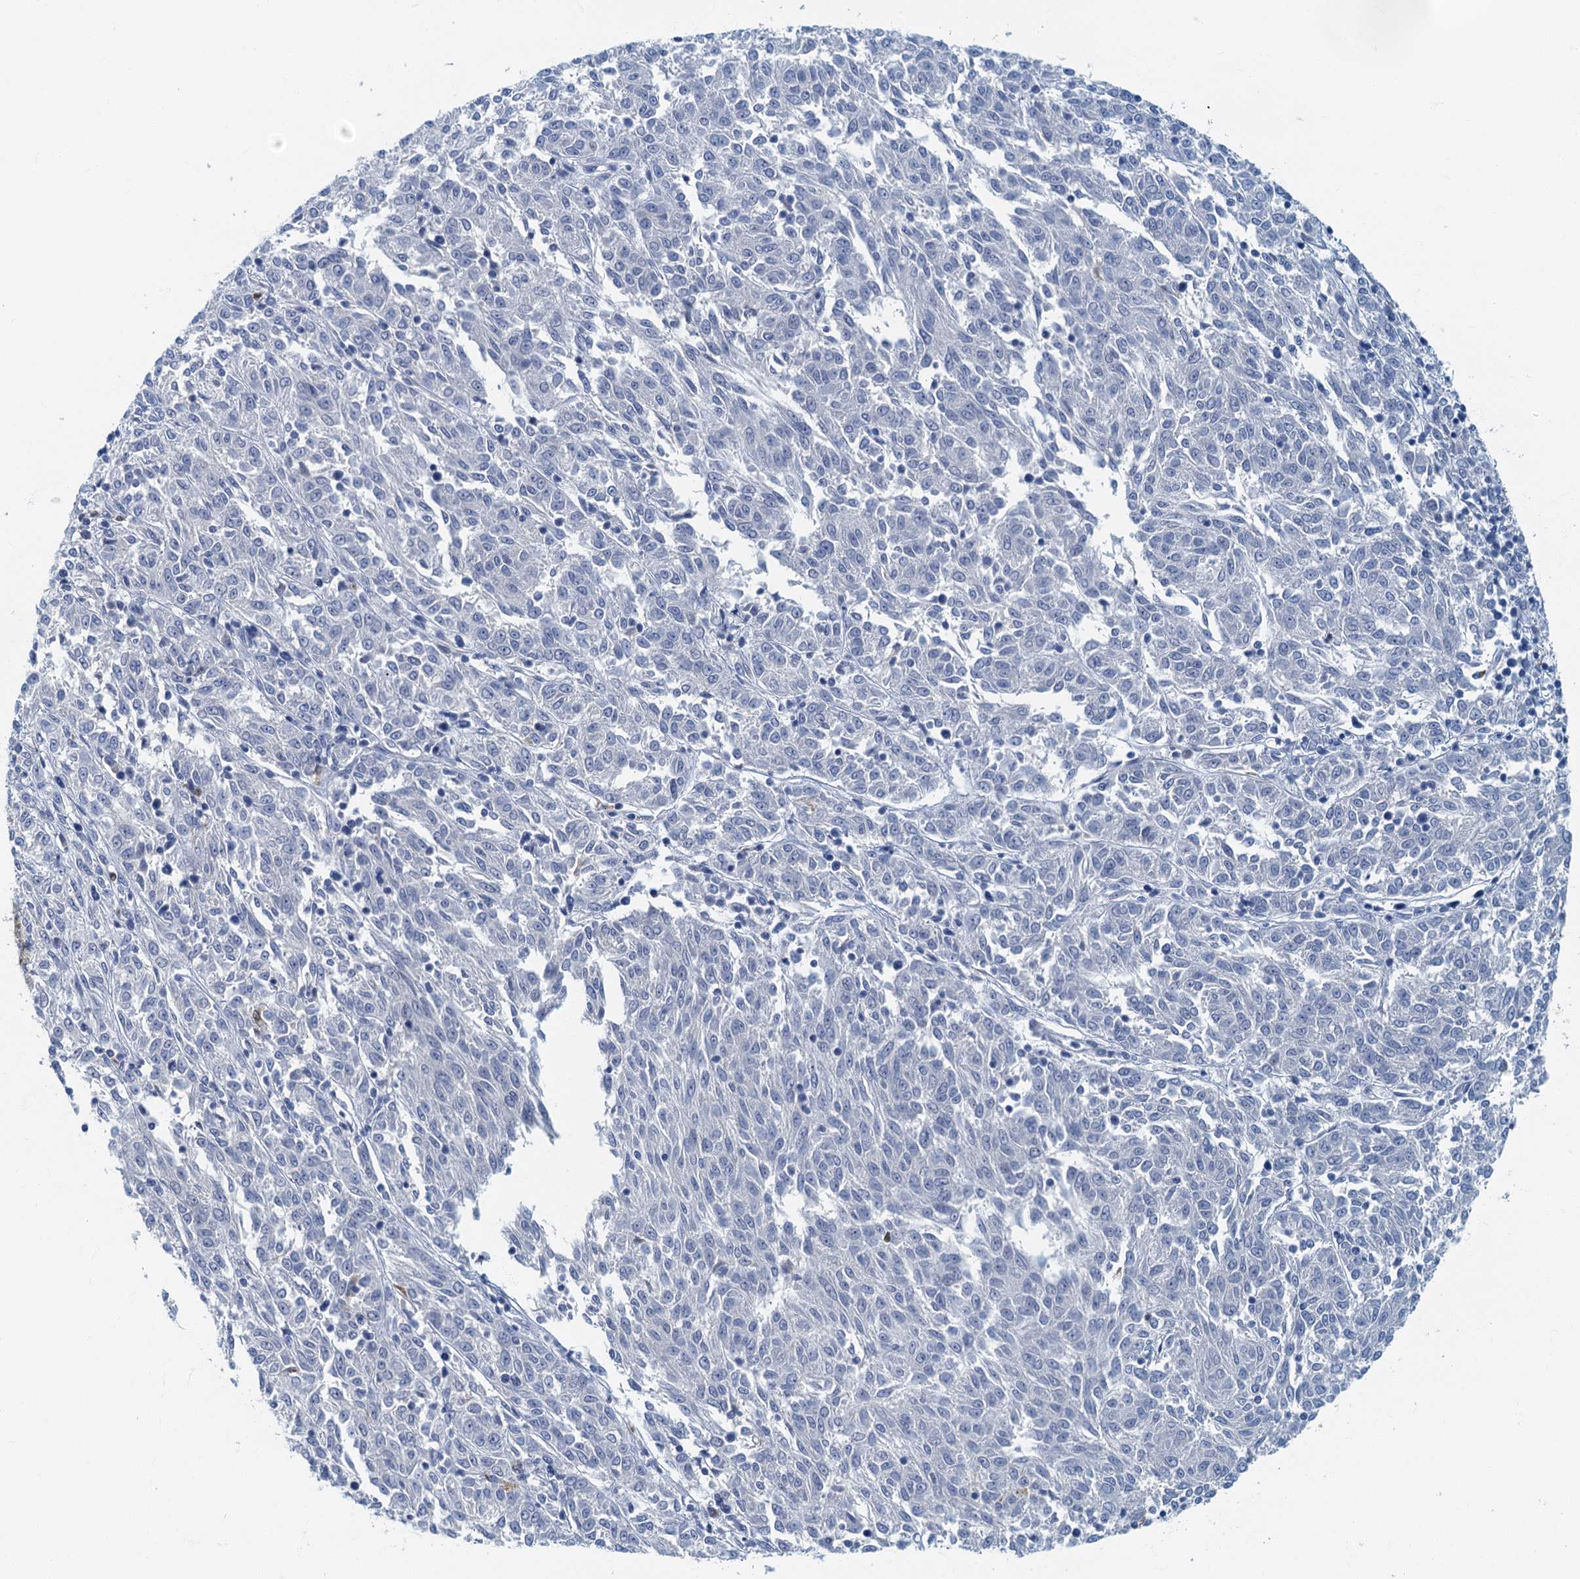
{"staining": {"intensity": "negative", "quantity": "none", "location": "none"}, "tissue": "melanoma", "cell_type": "Tumor cells", "image_type": "cancer", "snomed": [{"axis": "morphology", "description": "Malignant melanoma, NOS"}, {"axis": "topography", "description": "Skin"}], "caption": "Malignant melanoma was stained to show a protein in brown. There is no significant staining in tumor cells.", "gene": "ANKDD1A", "patient": {"sex": "female", "age": 72}}